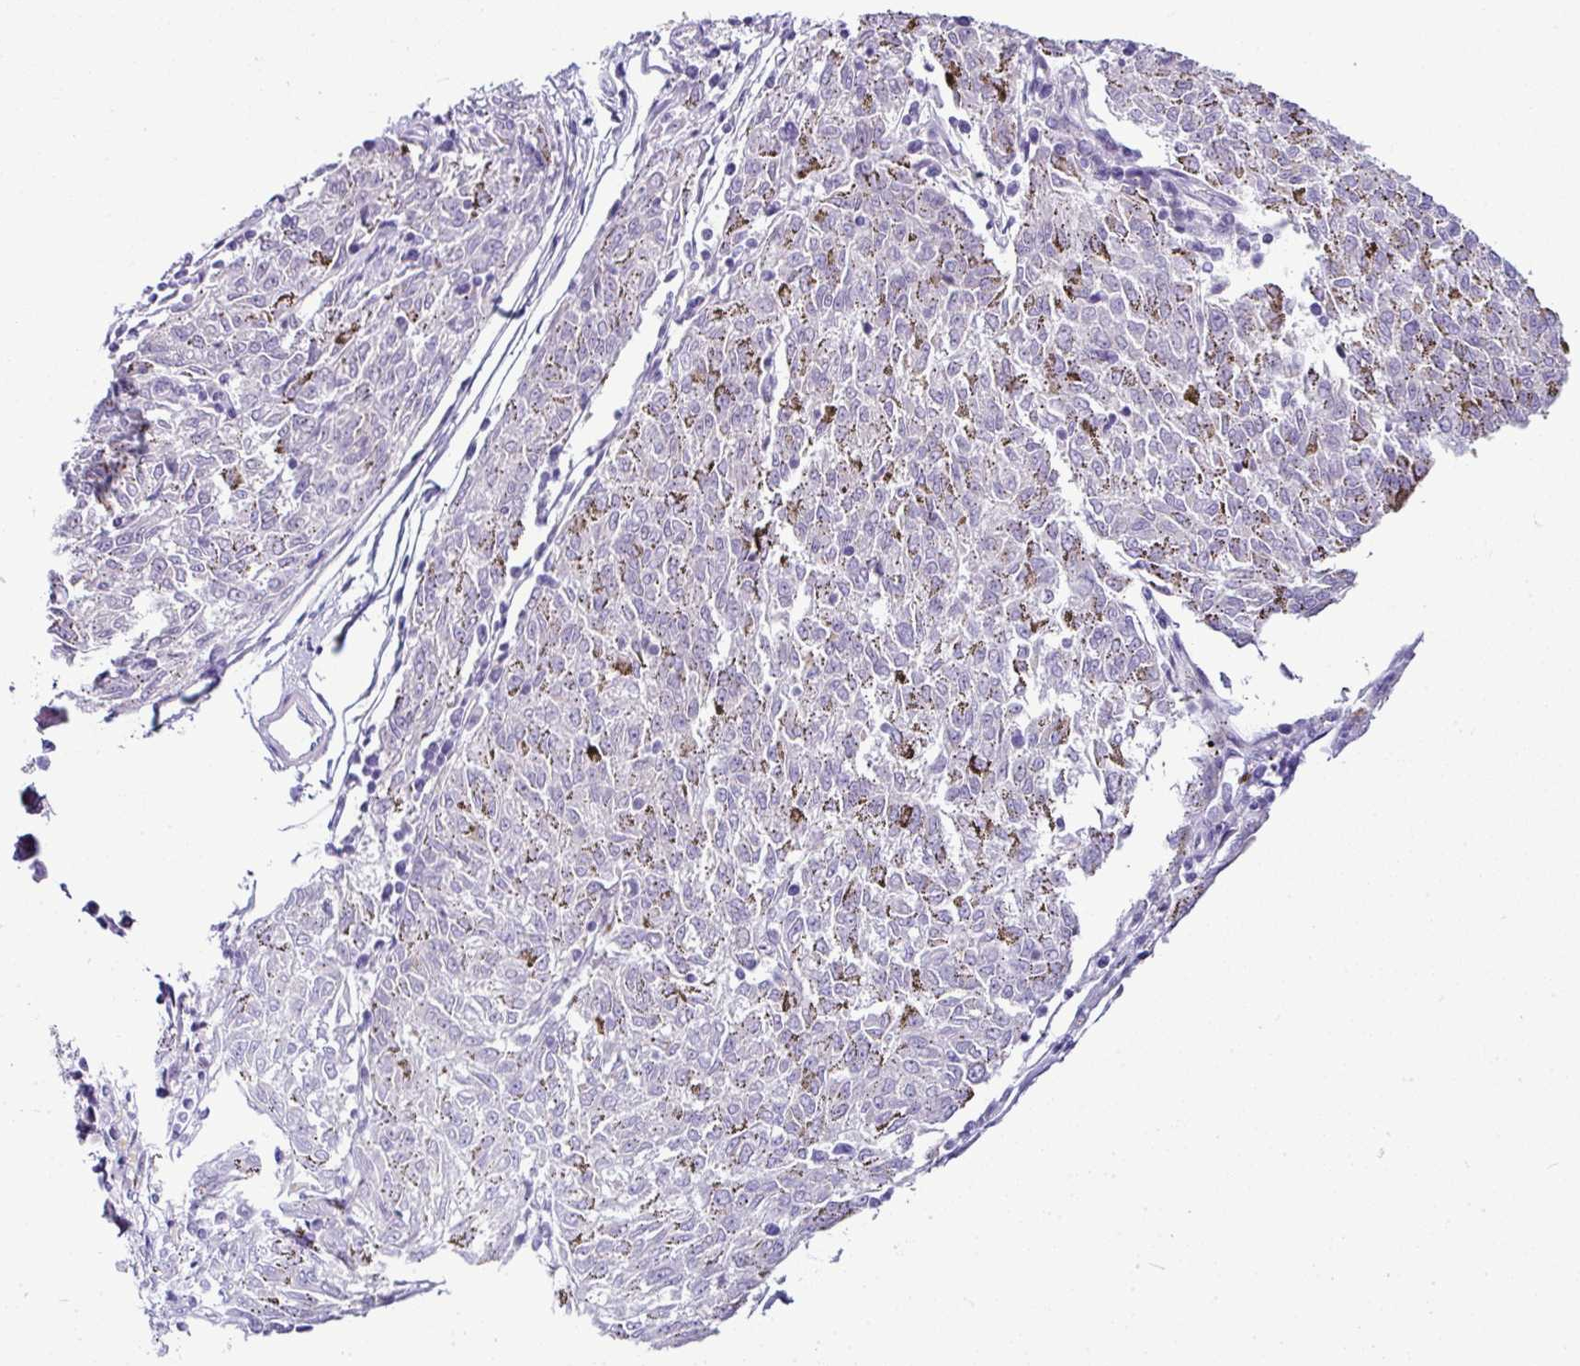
{"staining": {"intensity": "negative", "quantity": "none", "location": "none"}, "tissue": "melanoma", "cell_type": "Tumor cells", "image_type": "cancer", "snomed": [{"axis": "morphology", "description": "Malignant melanoma, NOS"}, {"axis": "topography", "description": "Skin"}], "caption": "An image of malignant melanoma stained for a protein demonstrates no brown staining in tumor cells.", "gene": "CMTM5", "patient": {"sex": "female", "age": 72}}